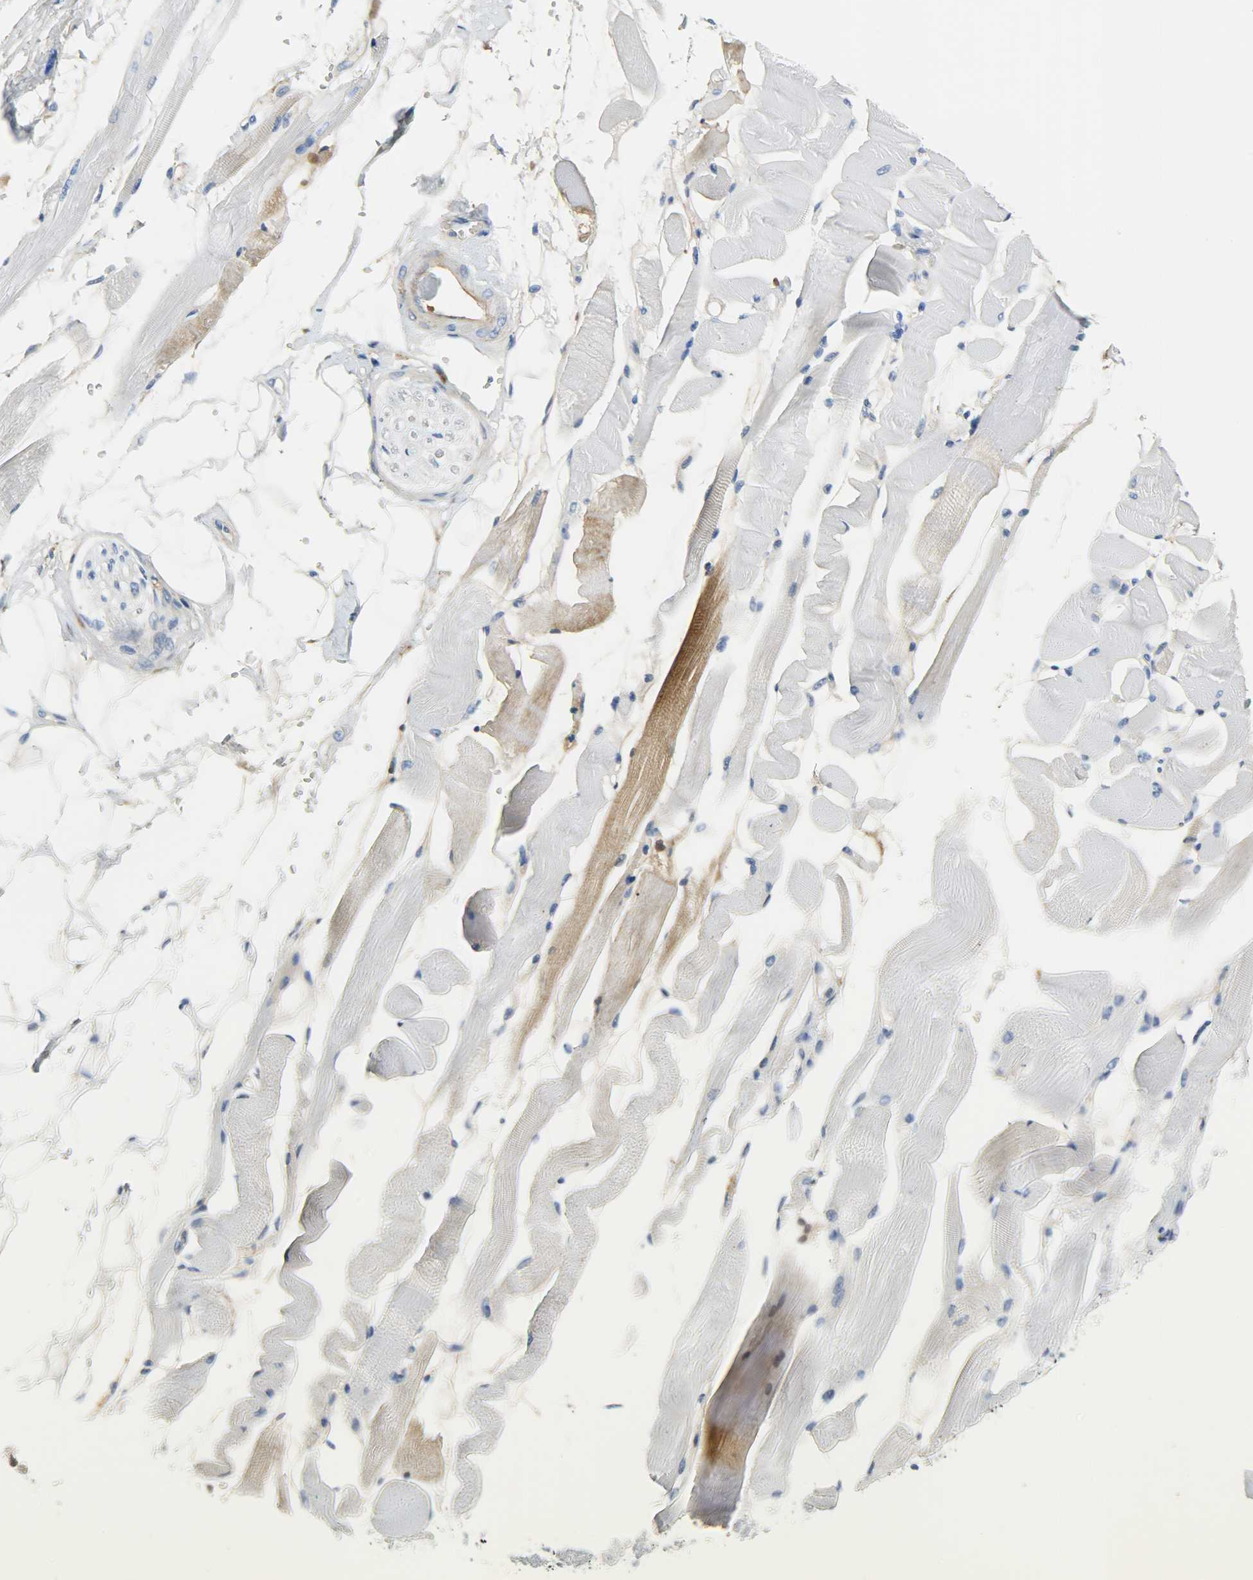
{"staining": {"intensity": "negative", "quantity": "none", "location": "none"}, "tissue": "skeletal muscle", "cell_type": "Myocytes", "image_type": "normal", "snomed": [{"axis": "morphology", "description": "Normal tissue, NOS"}, {"axis": "topography", "description": "Skeletal muscle"}, {"axis": "topography", "description": "Peripheral nerve tissue"}], "caption": "A high-resolution image shows IHC staining of unremarkable skeletal muscle, which demonstrates no significant positivity in myocytes. Brightfield microscopy of immunohistochemistry (IHC) stained with DAB (3,3'-diaminobenzidine) (brown) and hematoxylin (blue), captured at high magnification.", "gene": "CRP", "patient": {"sex": "female", "age": 84}}